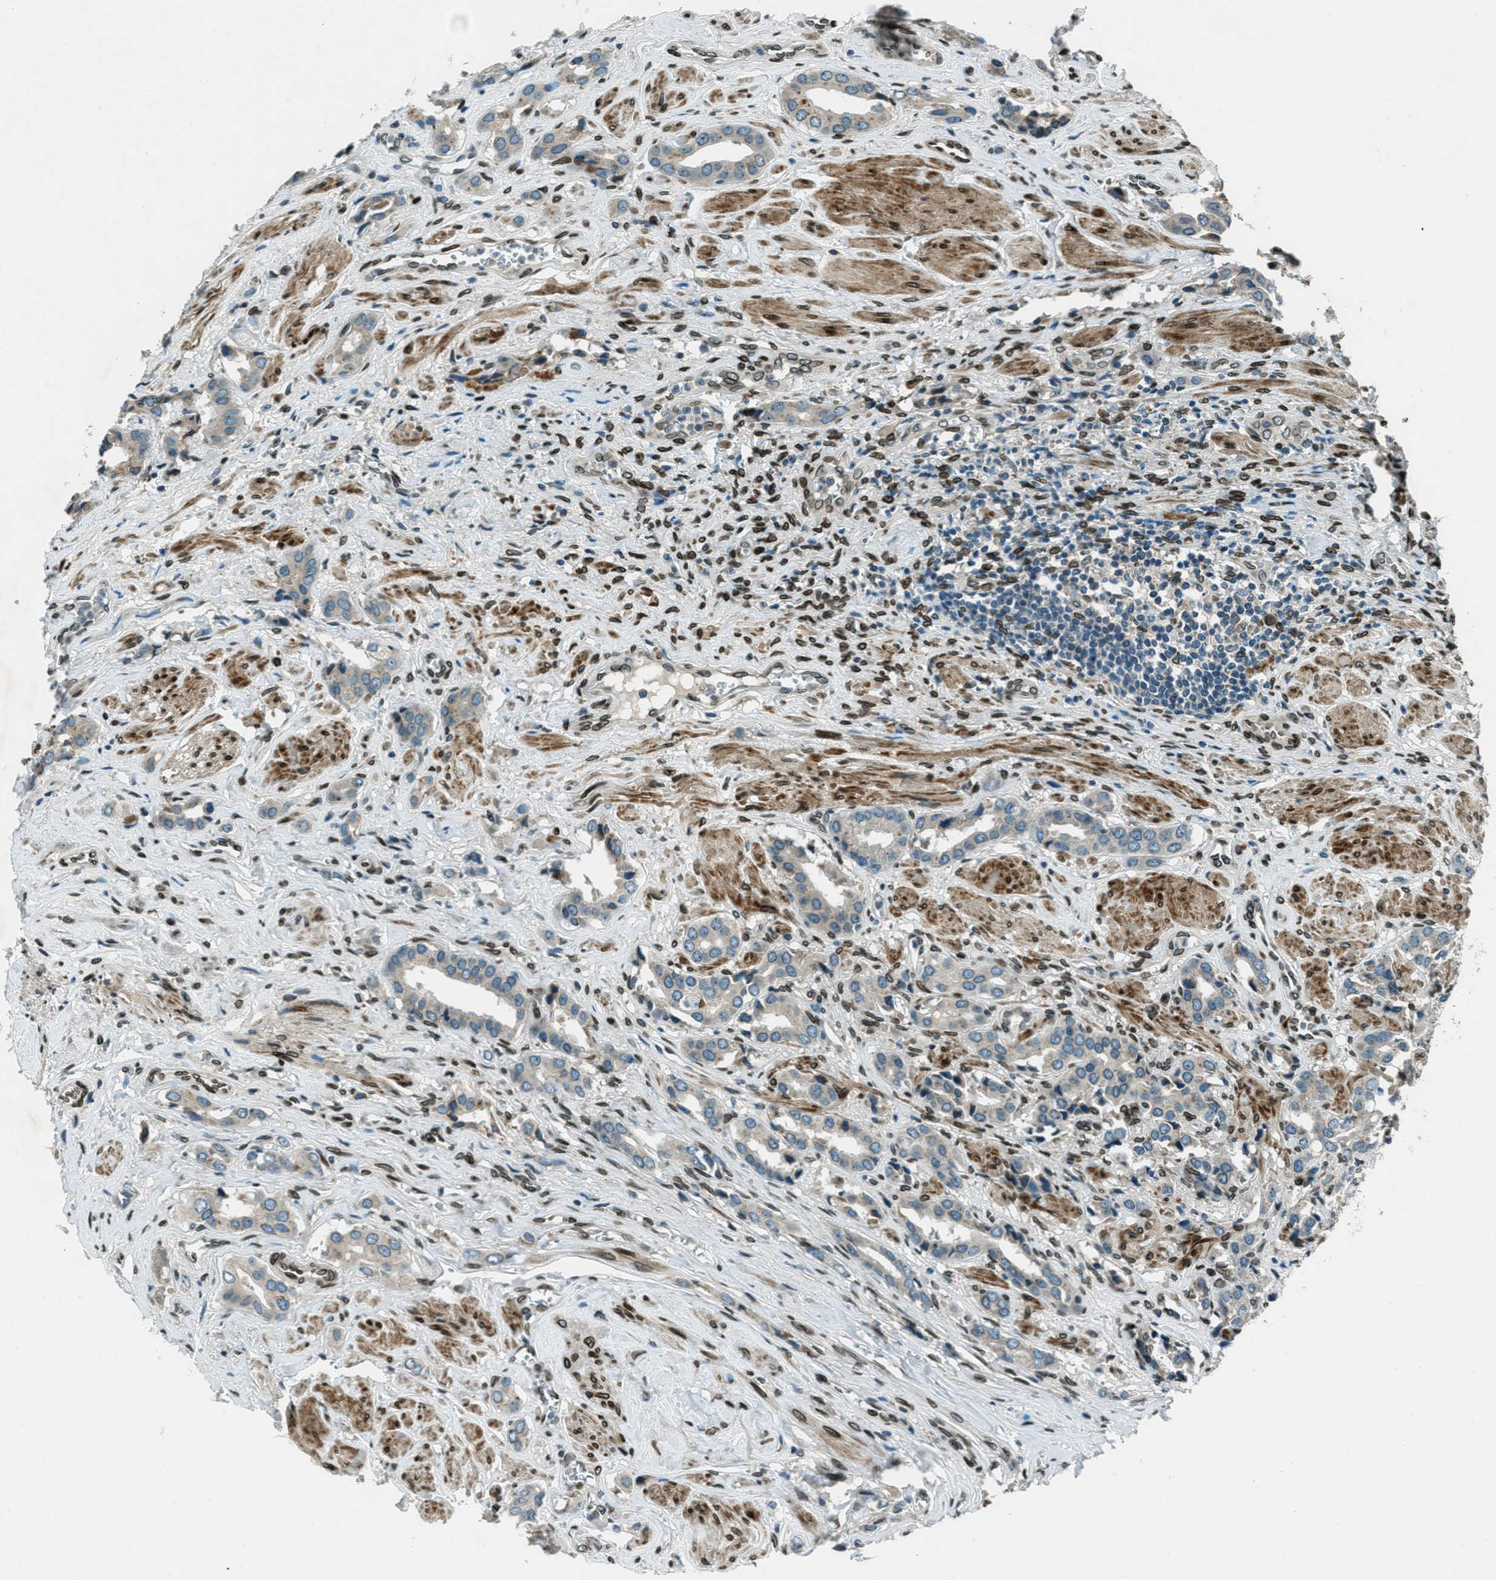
{"staining": {"intensity": "negative", "quantity": "none", "location": "none"}, "tissue": "prostate cancer", "cell_type": "Tumor cells", "image_type": "cancer", "snomed": [{"axis": "morphology", "description": "Adenocarcinoma, High grade"}, {"axis": "topography", "description": "Prostate"}], "caption": "IHC micrograph of neoplastic tissue: human adenocarcinoma (high-grade) (prostate) stained with DAB (3,3'-diaminobenzidine) reveals no significant protein positivity in tumor cells.", "gene": "LEMD2", "patient": {"sex": "male", "age": 52}}